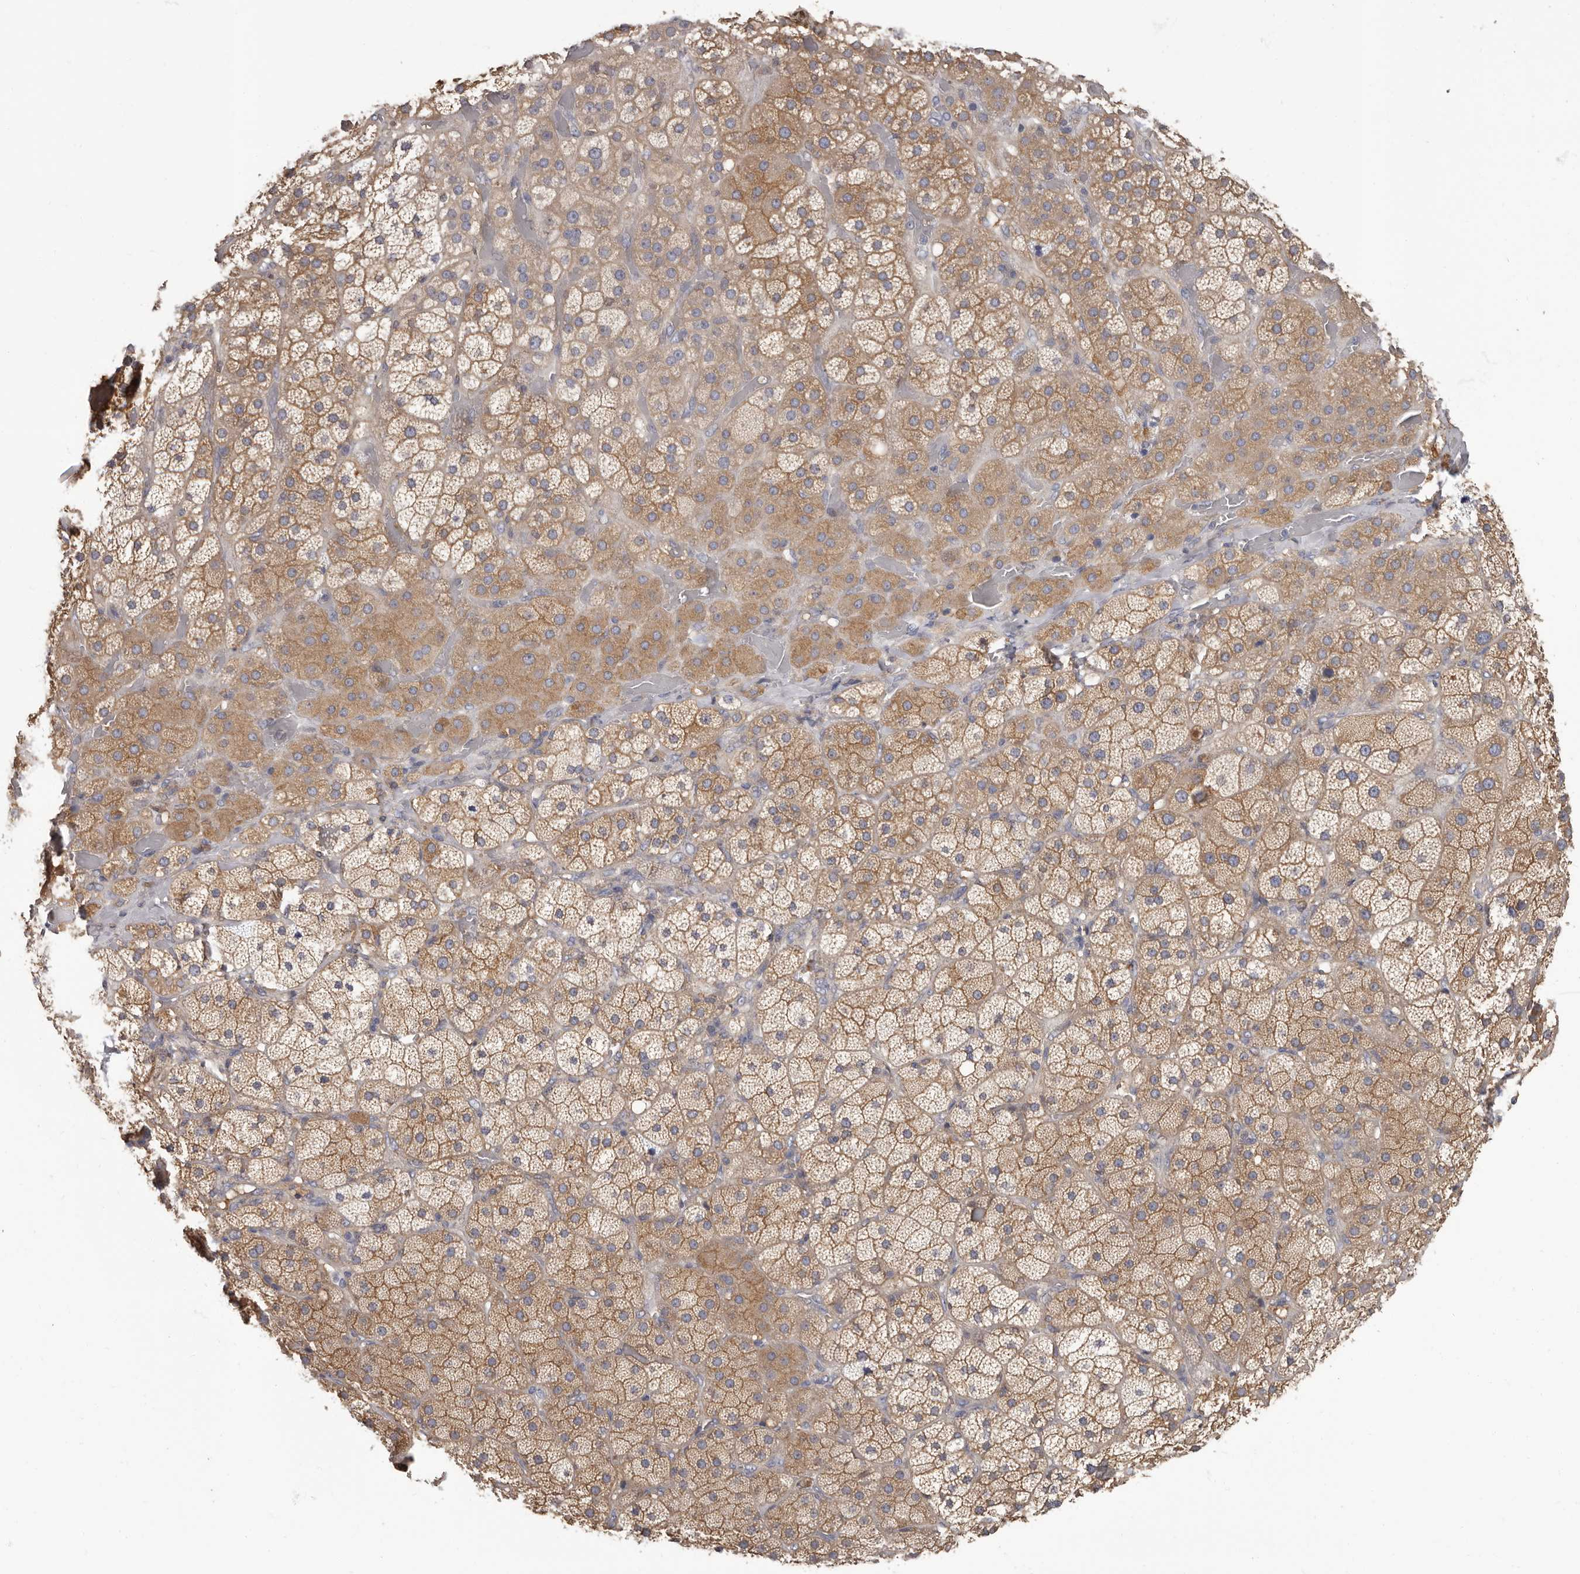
{"staining": {"intensity": "moderate", "quantity": ">75%", "location": "cytoplasmic/membranous"}, "tissue": "adrenal gland", "cell_type": "Glandular cells", "image_type": "normal", "snomed": [{"axis": "morphology", "description": "Normal tissue, NOS"}, {"axis": "topography", "description": "Adrenal gland"}], "caption": "Brown immunohistochemical staining in benign human adrenal gland exhibits moderate cytoplasmic/membranous staining in approximately >75% of glandular cells.", "gene": "APEH", "patient": {"sex": "male", "age": 57}}